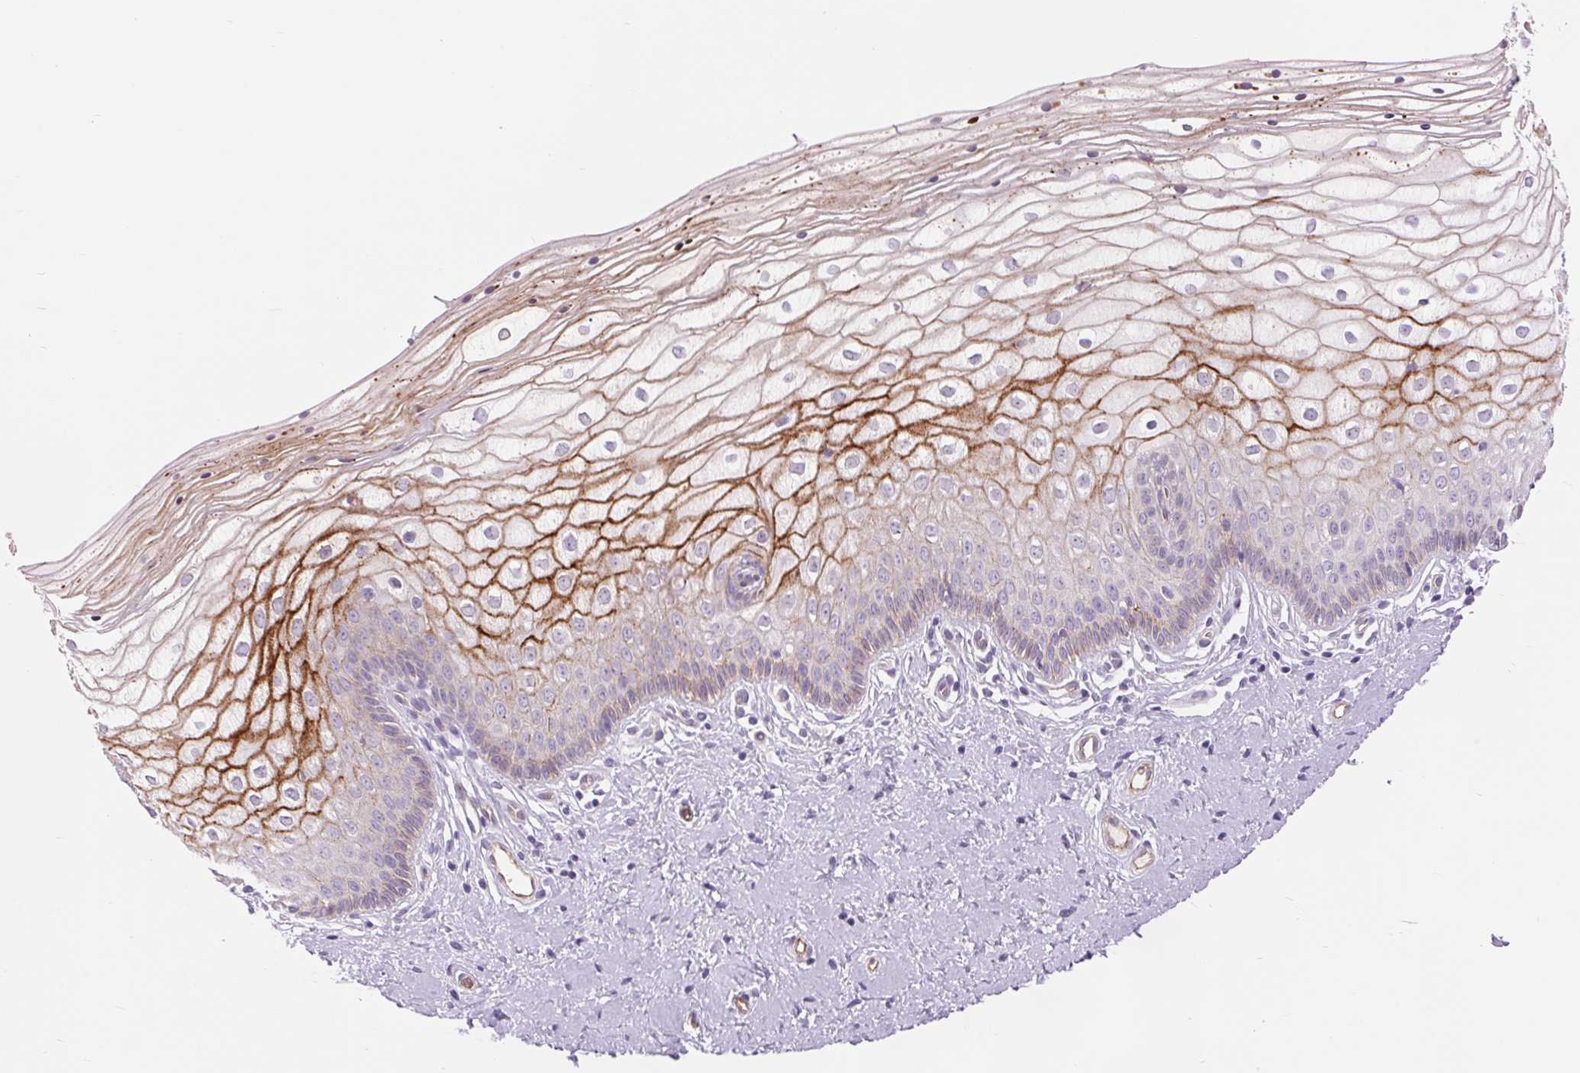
{"staining": {"intensity": "moderate", "quantity": "25%-75%", "location": "cytoplasmic/membranous"}, "tissue": "vagina", "cell_type": "Squamous epithelial cells", "image_type": "normal", "snomed": [{"axis": "morphology", "description": "Normal tissue, NOS"}, {"axis": "topography", "description": "Vagina"}], "caption": "This photomicrograph shows IHC staining of normal vagina, with medium moderate cytoplasmic/membranous positivity in about 25%-75% of squamous epithelial cells.", "gene": "DIXDC1", "patient": {"sex": "female", "age": 39}}